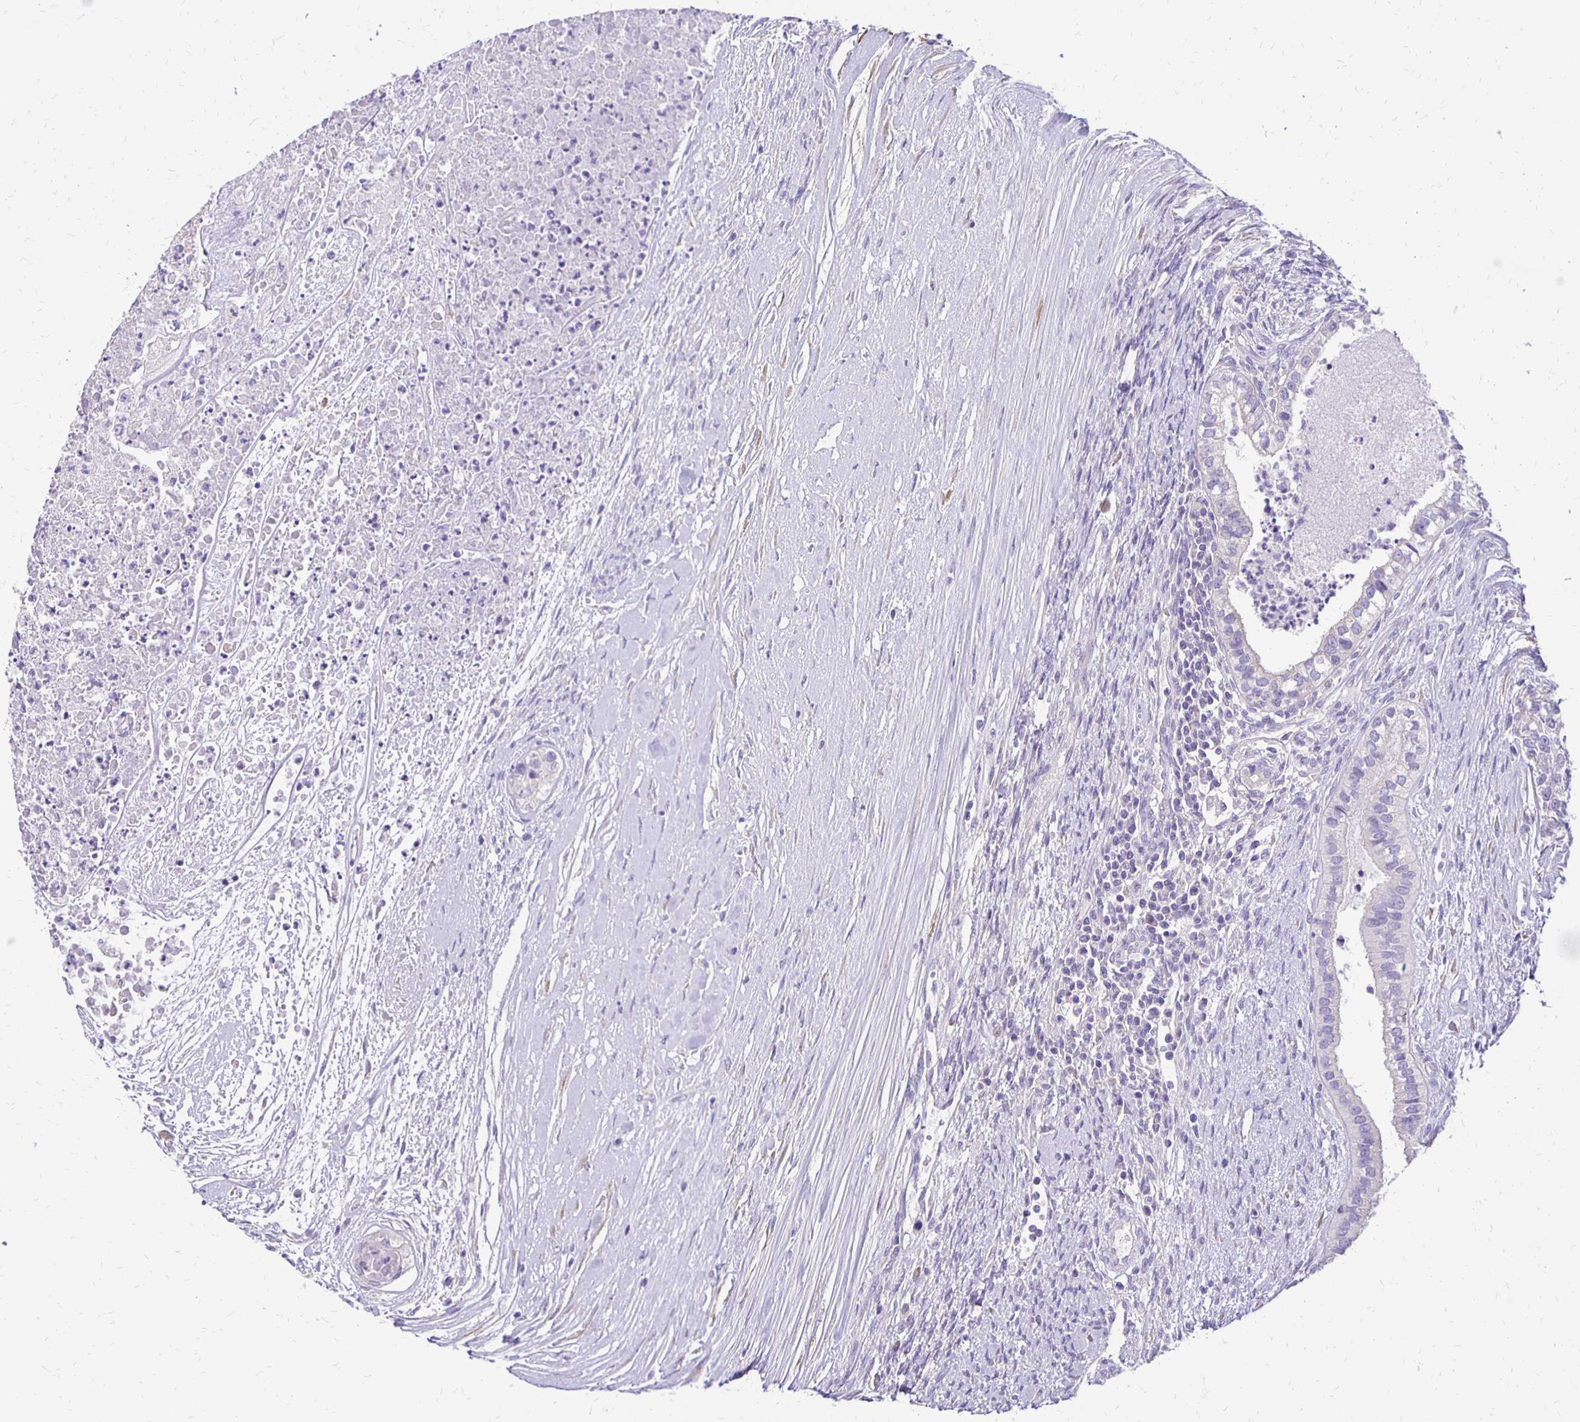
{"staining": {"intensity": "negative", "quantity": "none", "location": "none"}, "tissue": "testis cancer", "cell_type": "Tumor cells", "image_type": "cancer", "snomed": [{"axis": "morphology", "description": "Carcinoma, Embryonal, NOS"}, {"axis": "topography", "description": "Testis"}], "caption": "Tumor cells are negative for protein expression in human testis embryonal carcinoma.", "gene": "ANKRD45", "patient": {"sex": "male", "age": 37}}